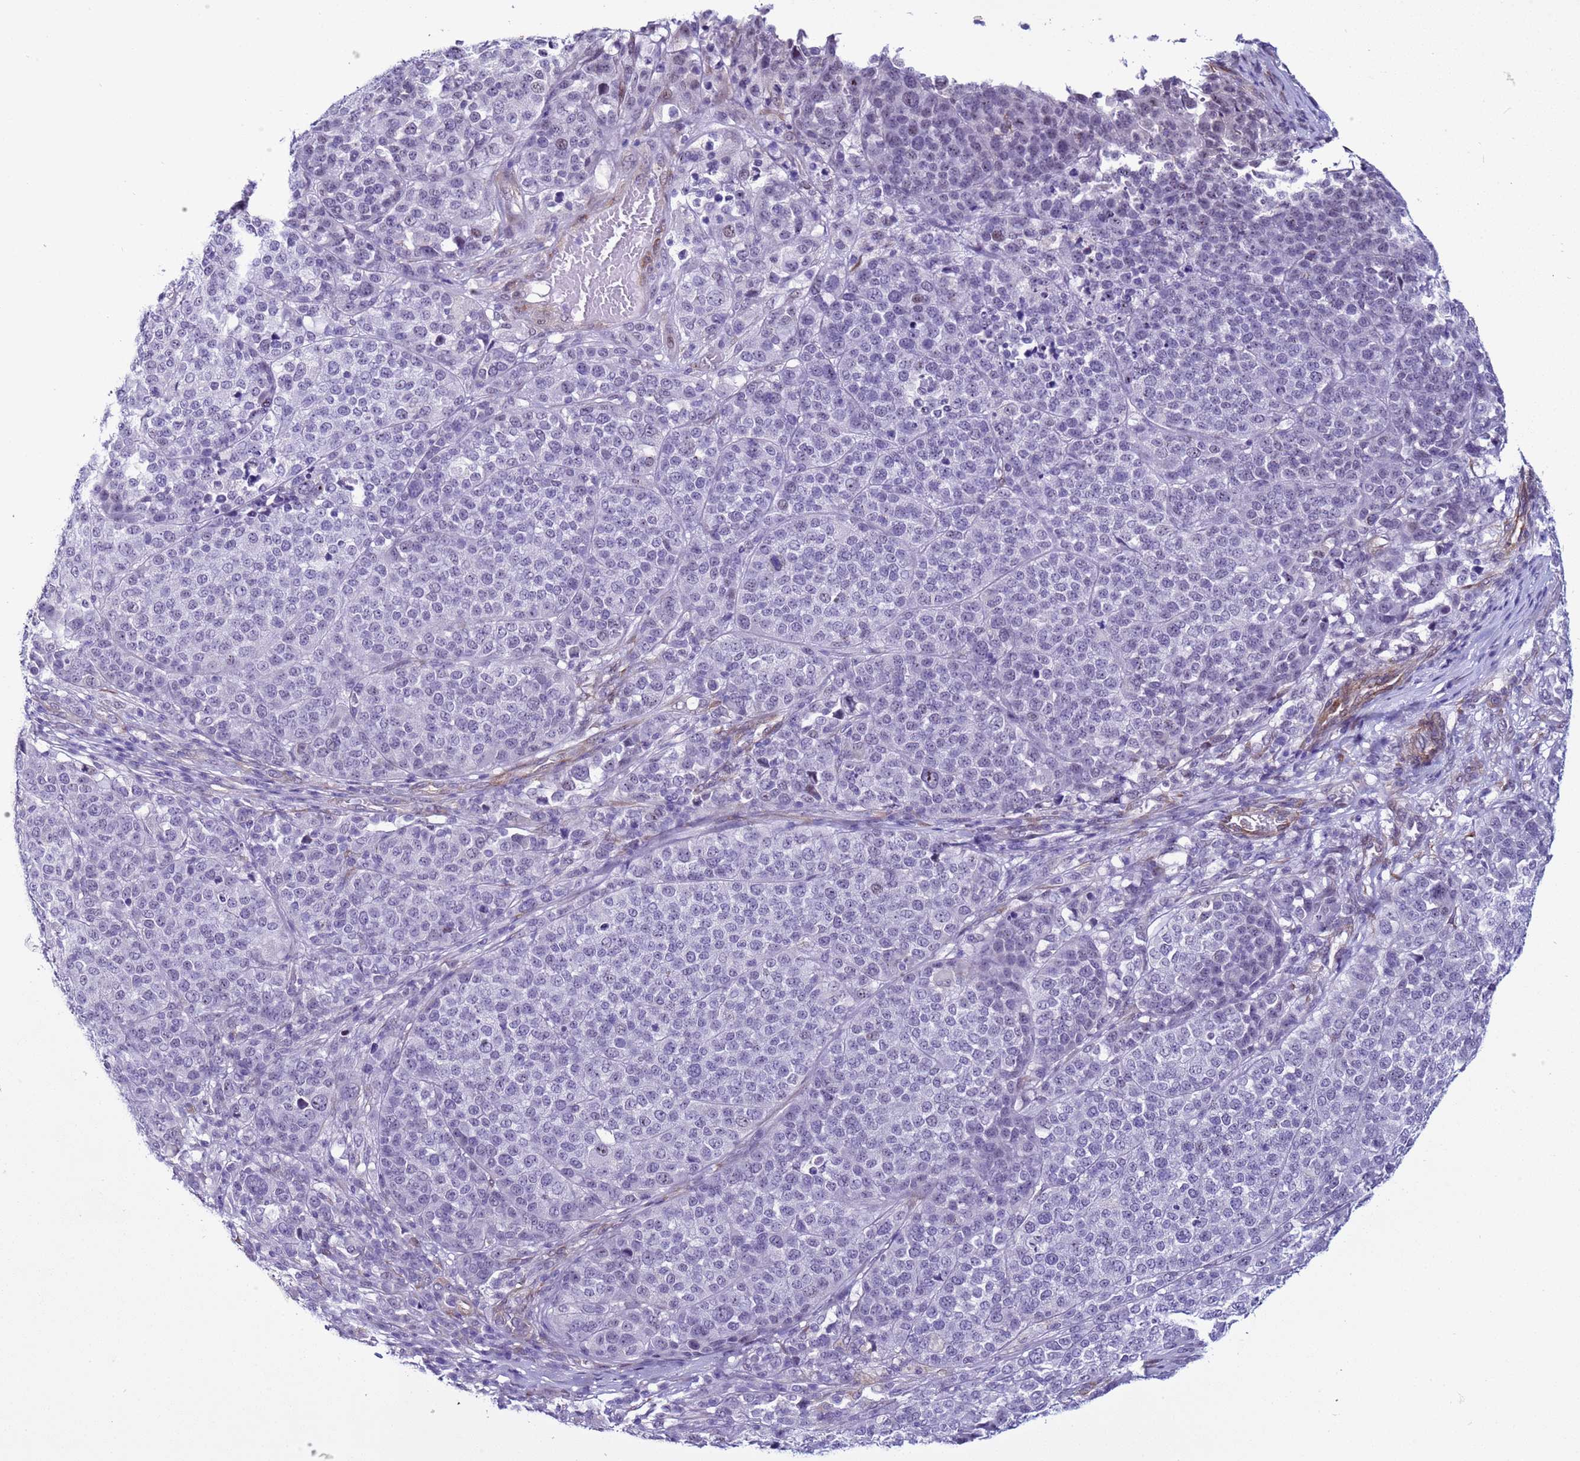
{"staining": {"intensity": "negative", "quantity": "none", "location": "none"}, "tissue": "melanoma", "cell_type": "Tumor cells", "image_type": "cancer", "snomed": [{"axis": "morphology", "description": "Malignant melanoma, Metastatic site"}, {"axis": "topography", "description": "Lymph node"}], "caption": "DAB (3,3'-diaminobenzidine) immunohistochemical staining of melanoma shows no significant expression in tumor cells.", "gene": "LRRC10B", "patient": {"sex": "male", "age": 44}}